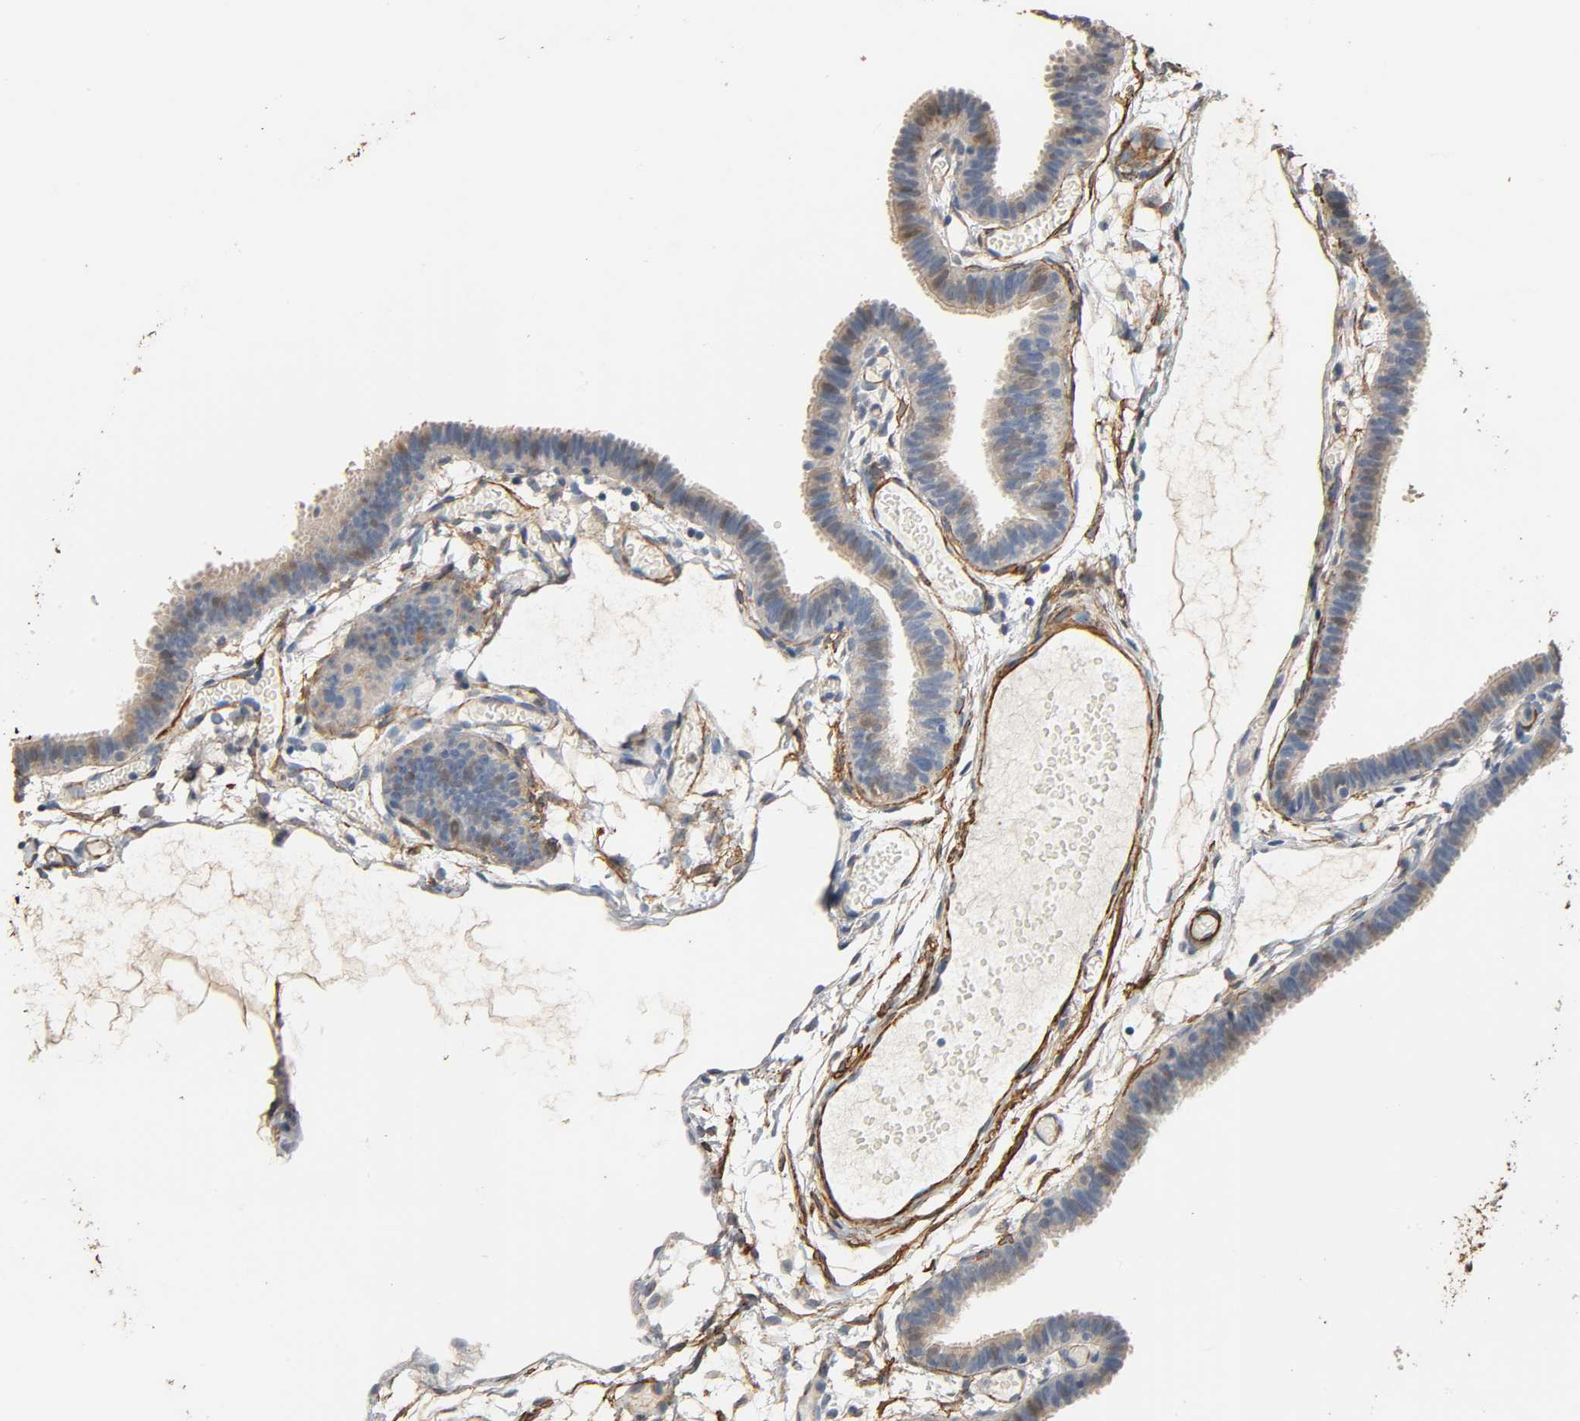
{"staining": {"intensity": "moderate", "quantity": "25%-75%", "location": "cytoplasmic/membranous,nuclear"}, "tissue": "fallopian tube", "cell_type": "Glandular cells", "image_type": "normal", "snomed": [{"axis": "morphology", "description": "Normal tissue, NOS"}, {"axis": "topography", "description": "Fallopian tube"}], "caption": "Brown immunohistochemical staining in unremarkable human fallopian tube exhibits moderate cytoplasmic/membranous,nuclear positivity in approximately 25%-75% of glandular cells.", "gene": "GSTA1", "patient": {"sex": "female", "age": 29}}